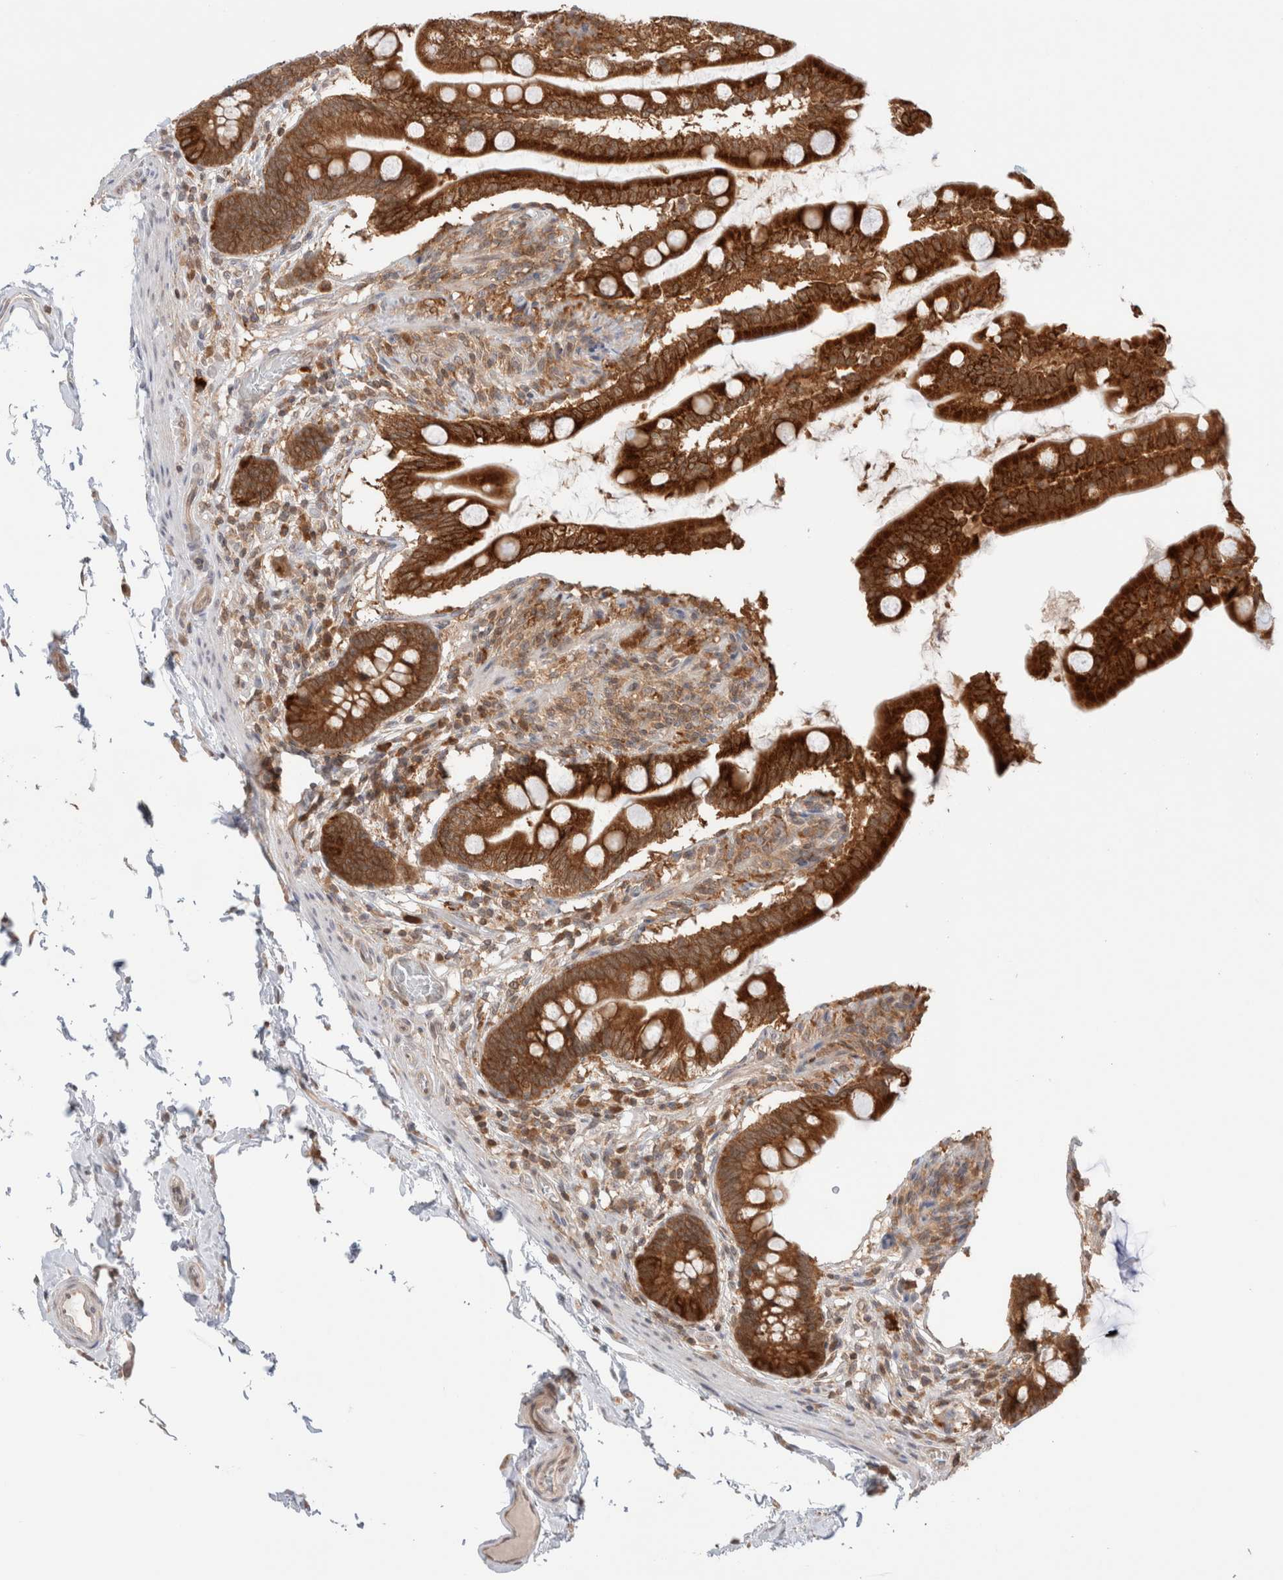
{"staining": {"intensity": "strong", "quantity": ">75%", "location": "cytoplasmic/membranous"}, "tissue": "small intestine", "cell_type": "Glandular cells", "image_type": "normal", "snomed": [{"axis": "morphology", "description": "Normal tissue, NOS"}, {"axis": "topography", "description": "Small intestine"}], "caption": "Approximately >75% of glandular cells in benign small intestine demonstrate strong cytoplasmic/membranous protein staining as visualized by brown immunohistochemical staining.", "gene": "XKR4", "patient": {"sex": "female", "age": 56}}